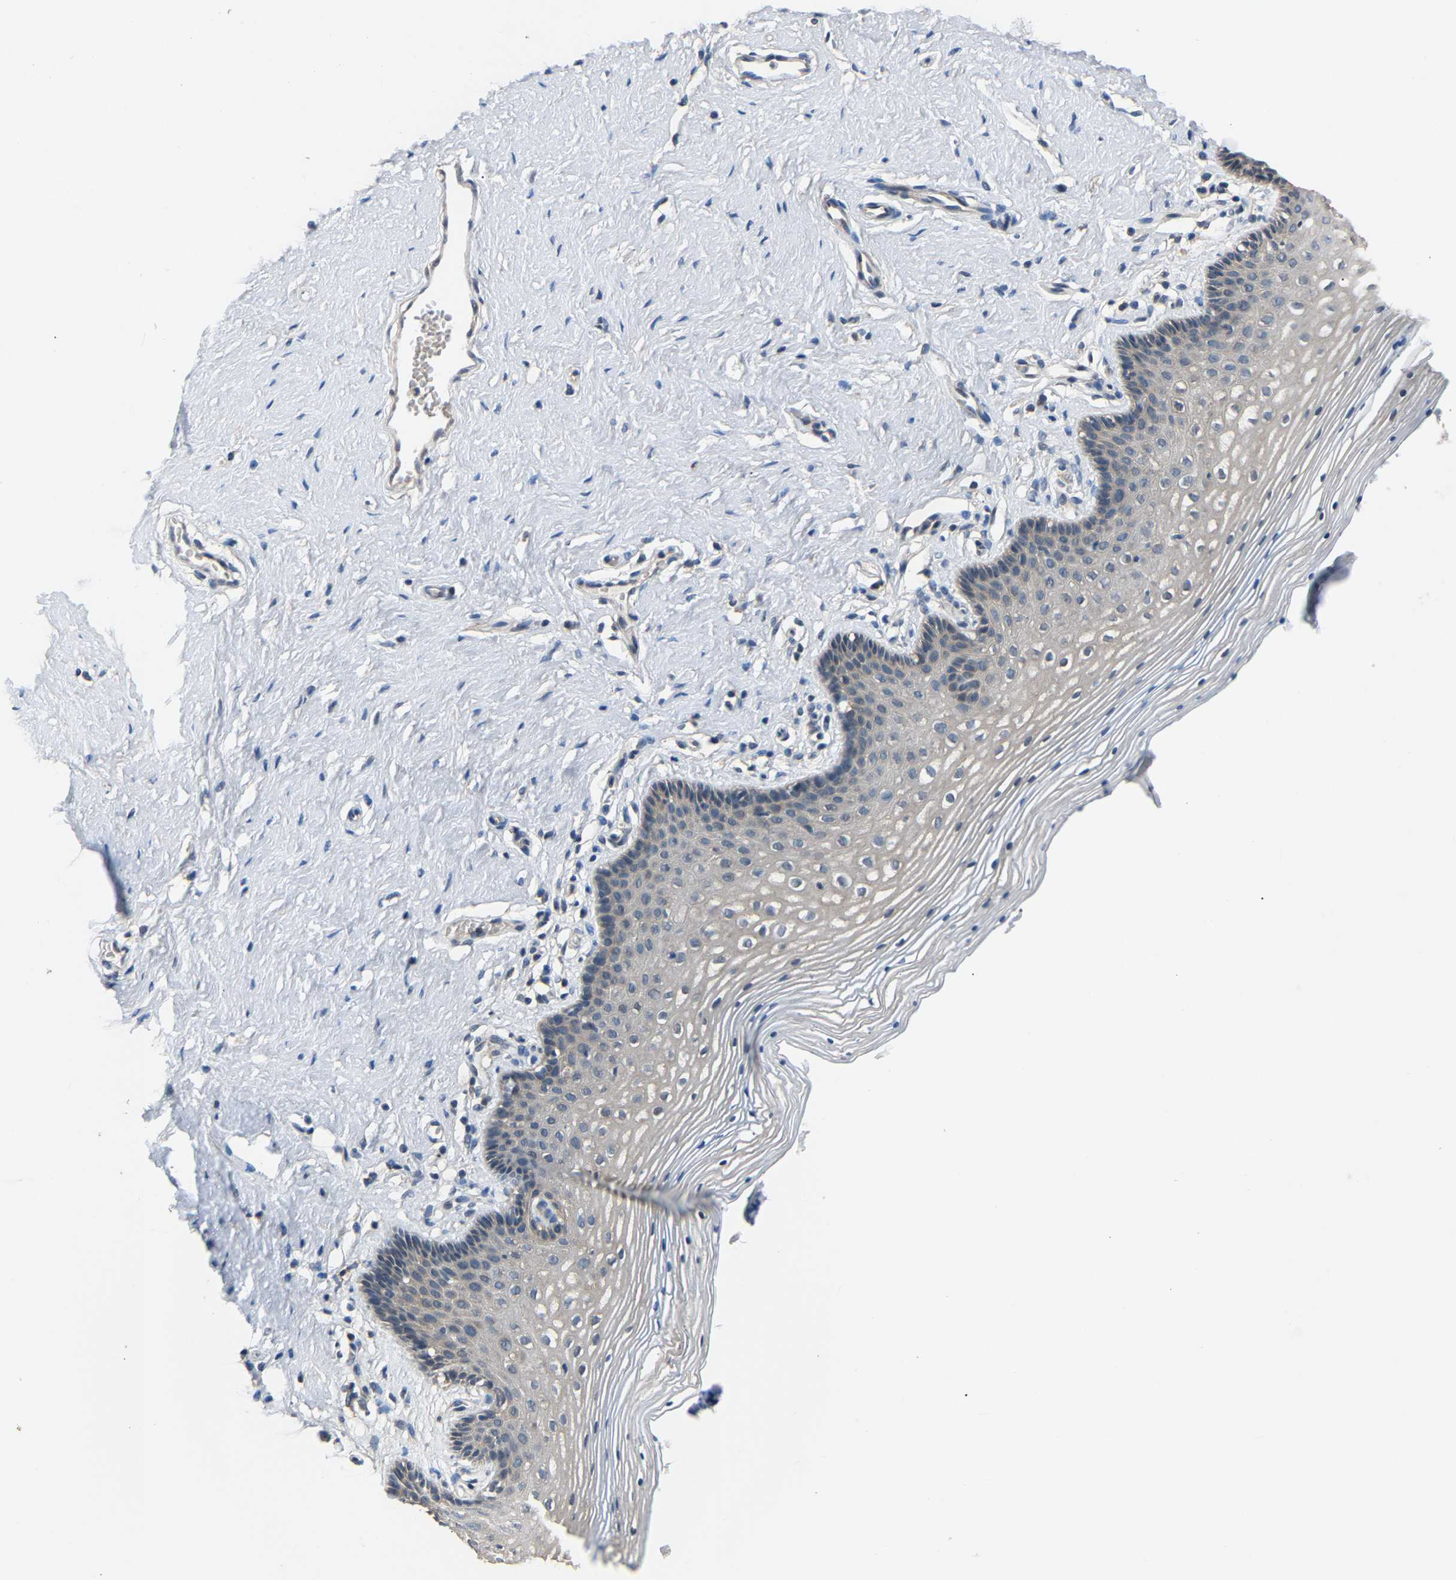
{"staining": {"intensity": "weak", "quantity": "<25%", "location": "cytoplasmic/membranous"}, "tissue": "vagina", "cell_type": "Squamous epithelial cells", "image_type": "normal", "snomed": [{"axis": "morphology", "description": "Normal tissue, NOS"}, {"axis": "topography", "description": "Vagina"}], "caption": "The photomicrograph demonstrates no staining of squamous epithelial cells in benign vagina. (DAB immunohistochemistry, high magnification).", "gene": "ABCC9", "patient": {"sex": "female", "age": 32}}